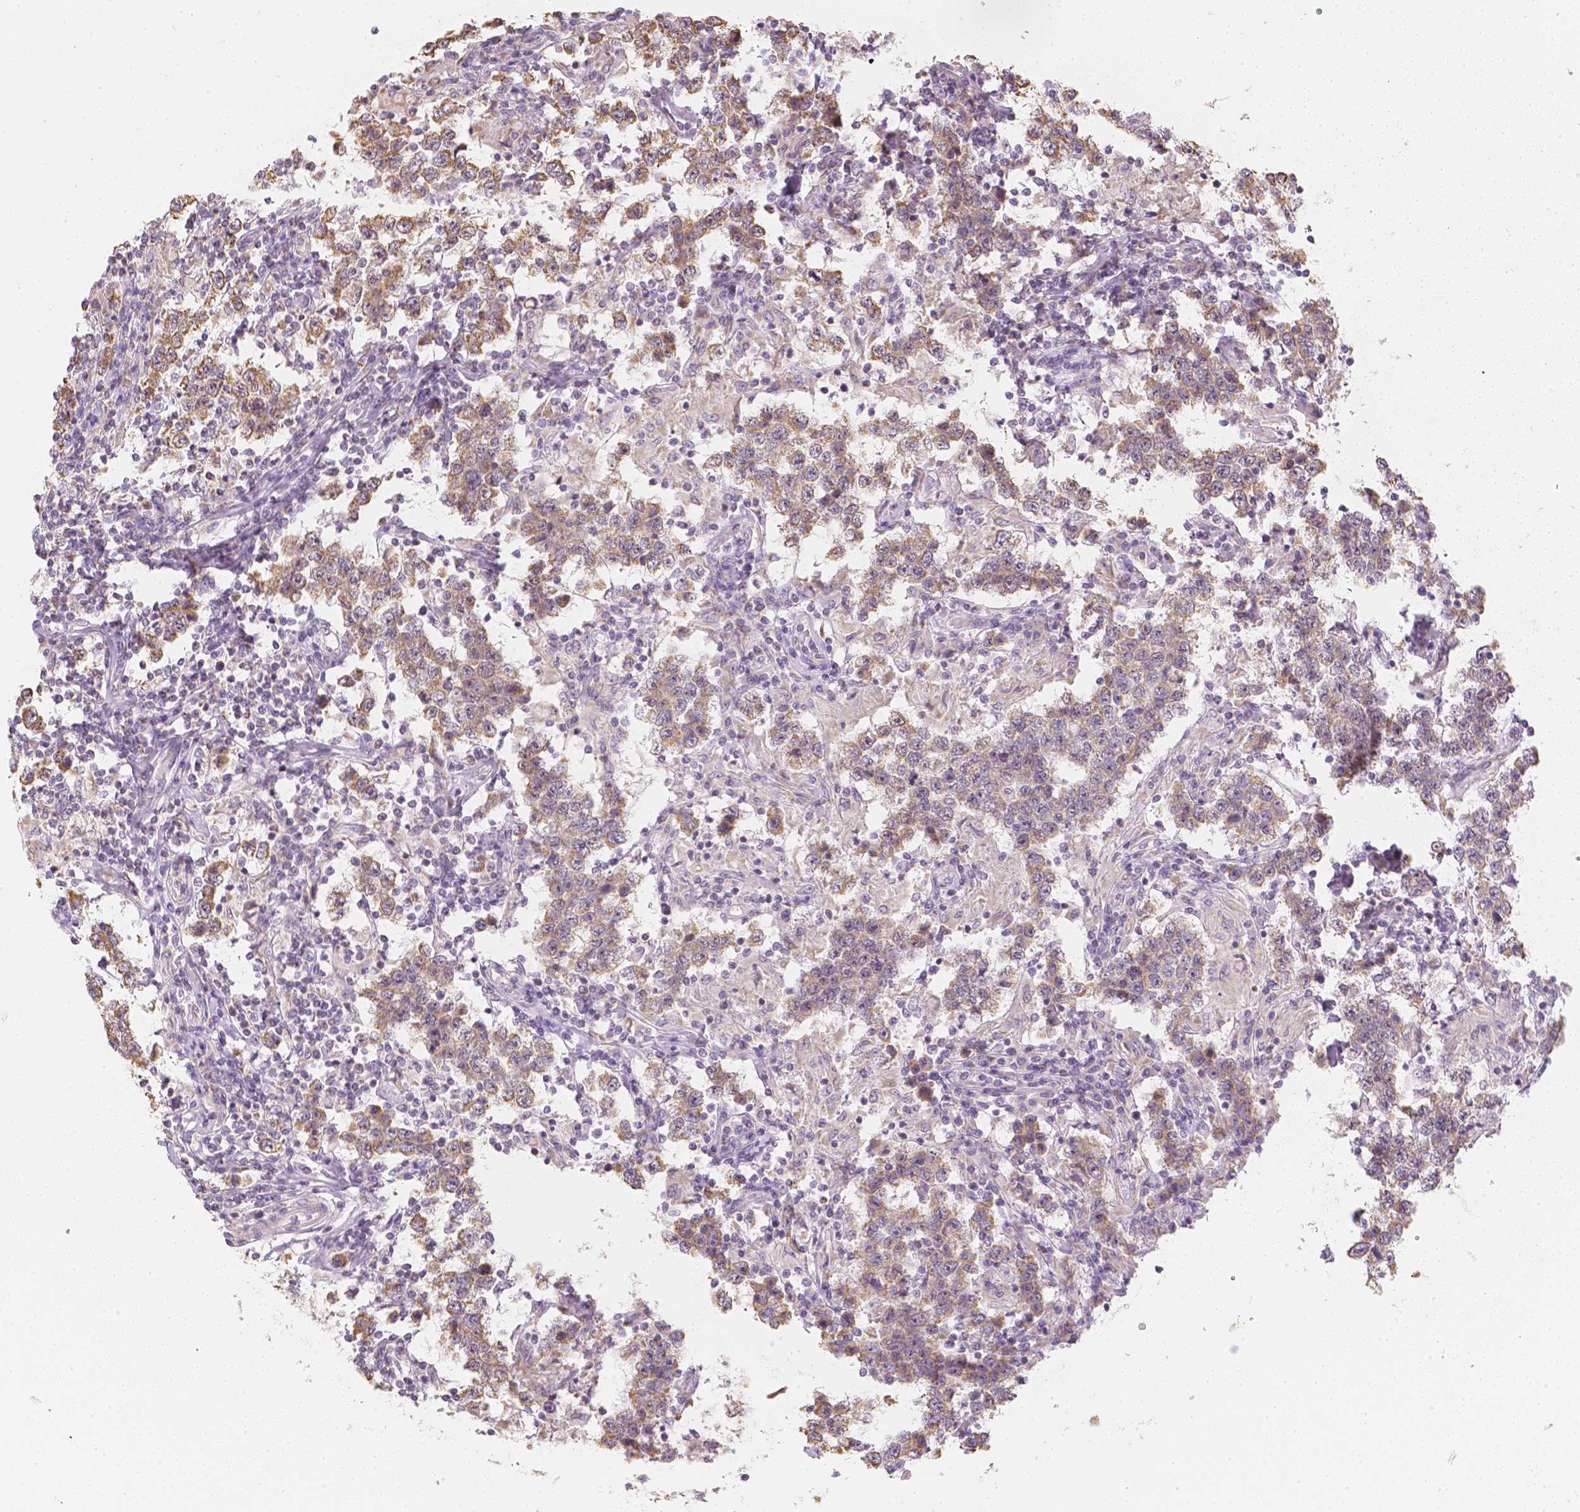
{"staining": {"intensity": "moderate", "quantity": ">75%", "location": "cytoplasmic/membranous"}, "tissue": "testis cancer", "cell_type": "Tumor cells", "image_type": "cancer", "snomed": [{"axis": "morphology", "description": "Seminoma, NOS"}, {"axis": "morphology", "description": "Carcinoma, Embryonal, NOS"}, {"axis": "topography", "description": "Testis"}], "caption": "Protein staining displays moderate cytoplasmic/membranous staining in about >75% of tumor cells in embryonal carcinoma (testis).", "gene": "NVL", "patient": {"sex": "male", "age": 41}}